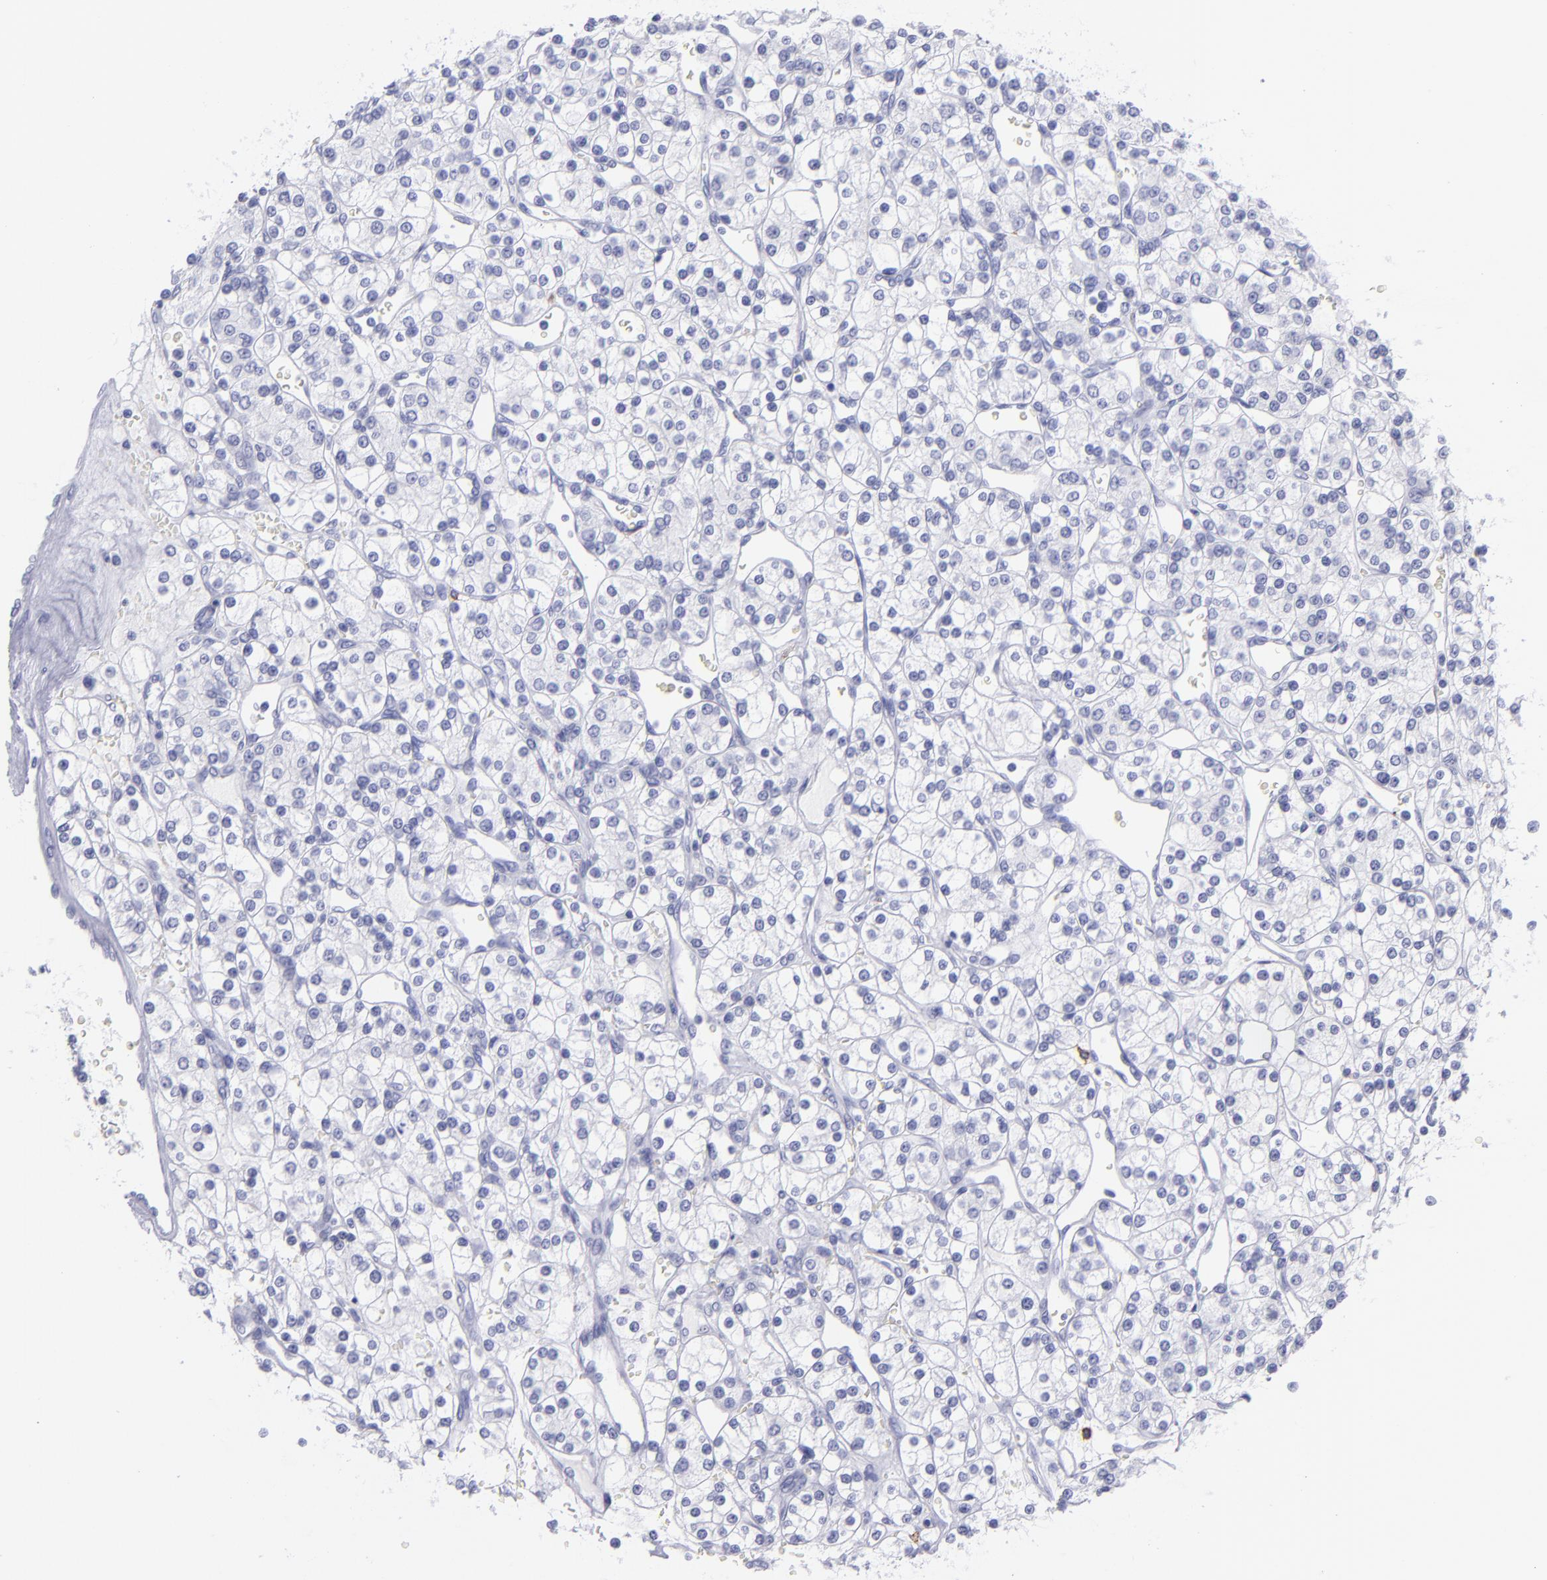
{"staining": {"intensity": "negative", "quantity": "none", "location": "none"}, "tissue": "renal cancer", "cell_type": "Tumor cells", "image_type": "cancer", "snomed": [{"axis": "morphology", "description": "Adenocarcinoma, NOS"}, {"axis": "topography", "description": "Kidney"}], "caption": "DAB immunohistochemical staining of human renal cancer shows no significant expression in tumor cells.", "gene": "CD82", "patient": {"sex": "female", "age": 62}}